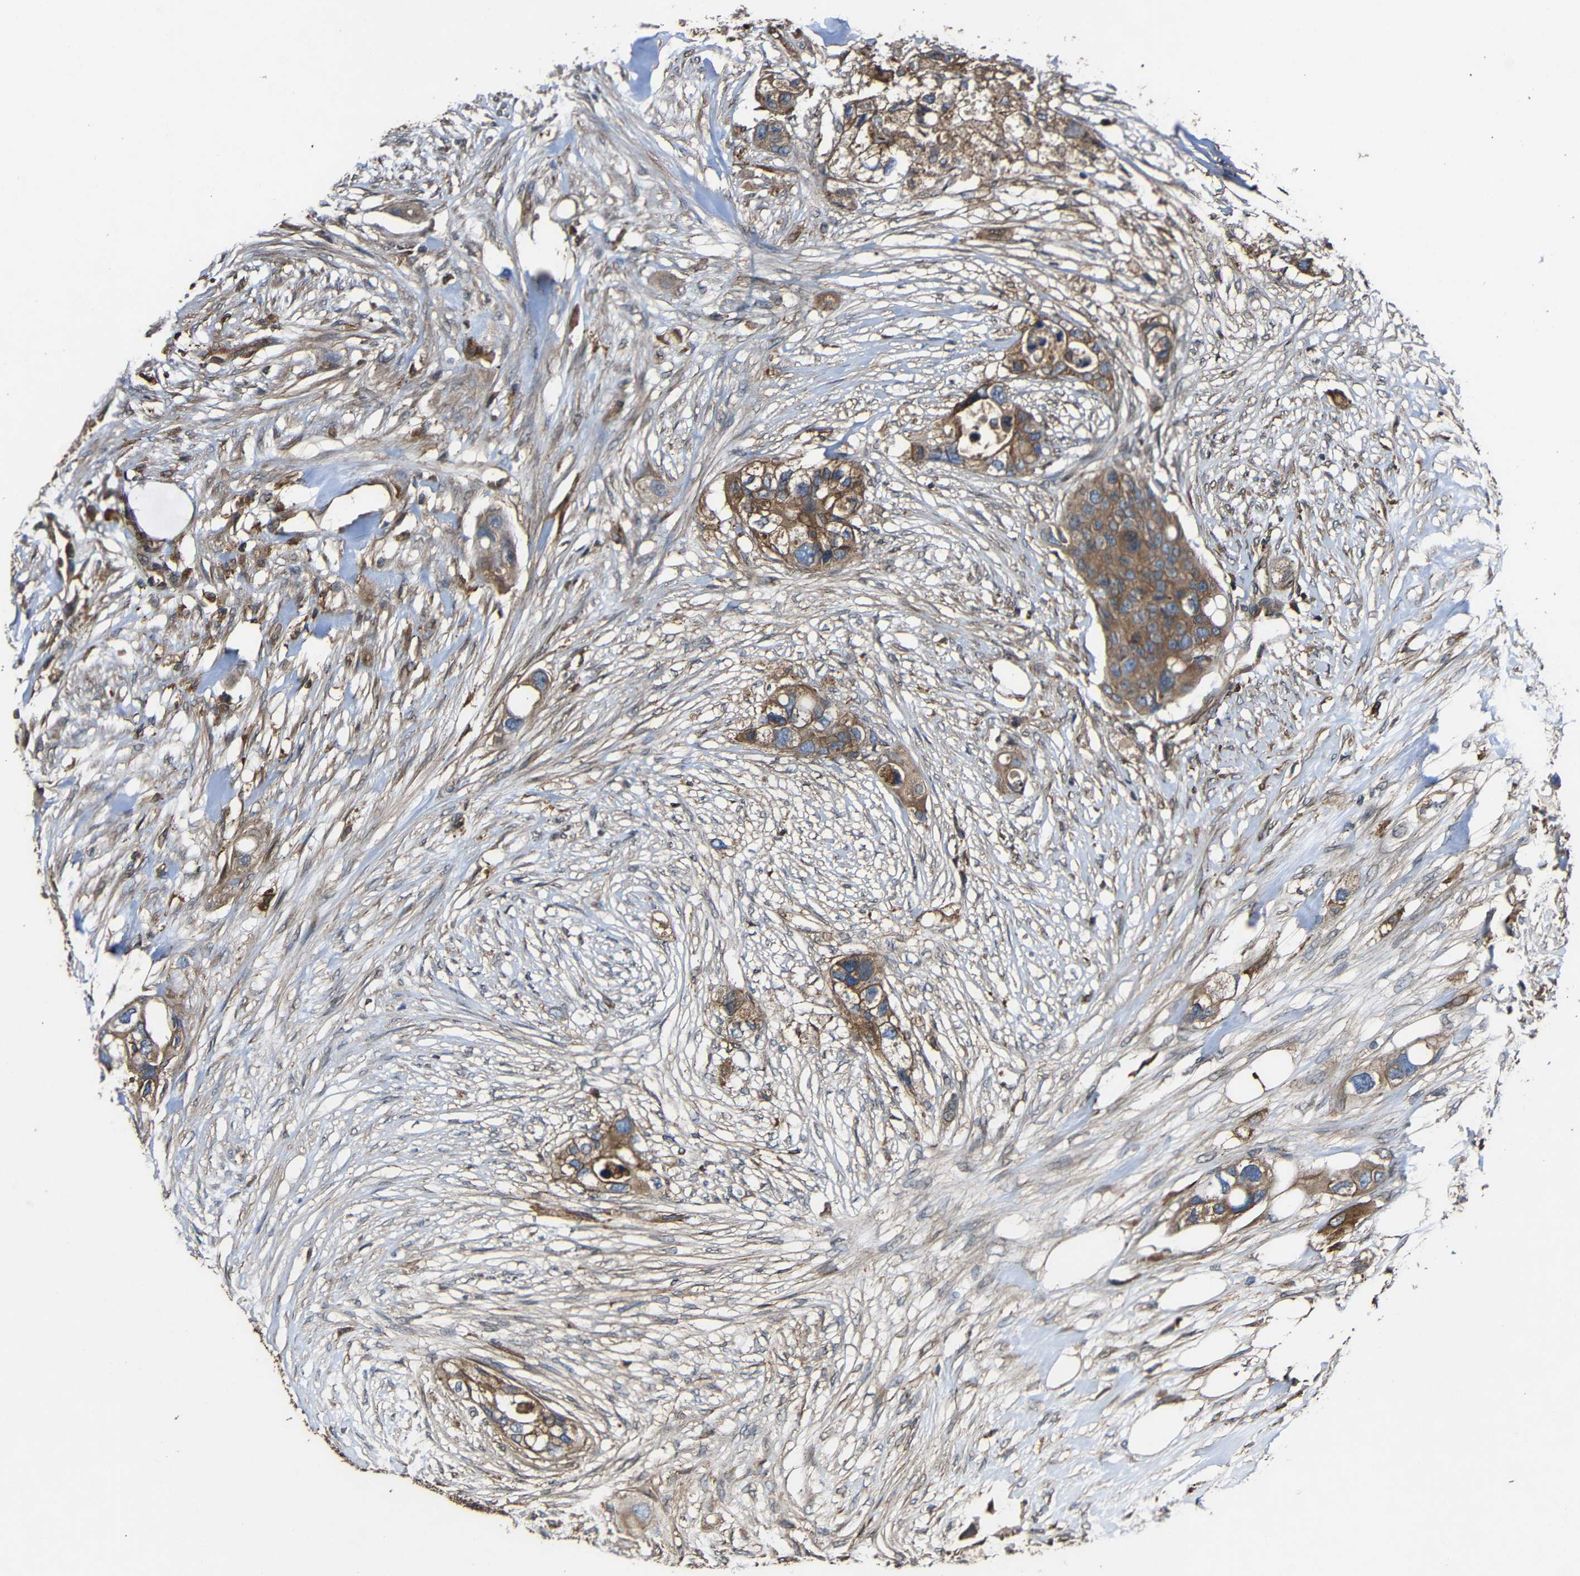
{"staining": {"intensity": "moderate", "quantity": ">75%", "location": "cytoplasmic/membranous"}, "tissue": "colorectal cancer", "cell_type": "Tumor cells", "image_type": "cancer", "snomed": [{"axis": "morphology", "description": "Adenocarcinoma, NOS"}, {"axis": "topography", "description": "Colon"}], "caption": "Colorectal cancer (adenocarcinoma) tissue reveals moderate cytoplasmic/membranous staining in about >75% of tumor cells, visualized by immunohistochemistry.", "gene": "TREM2", "patient": {"sex": "female", "age": 57}}